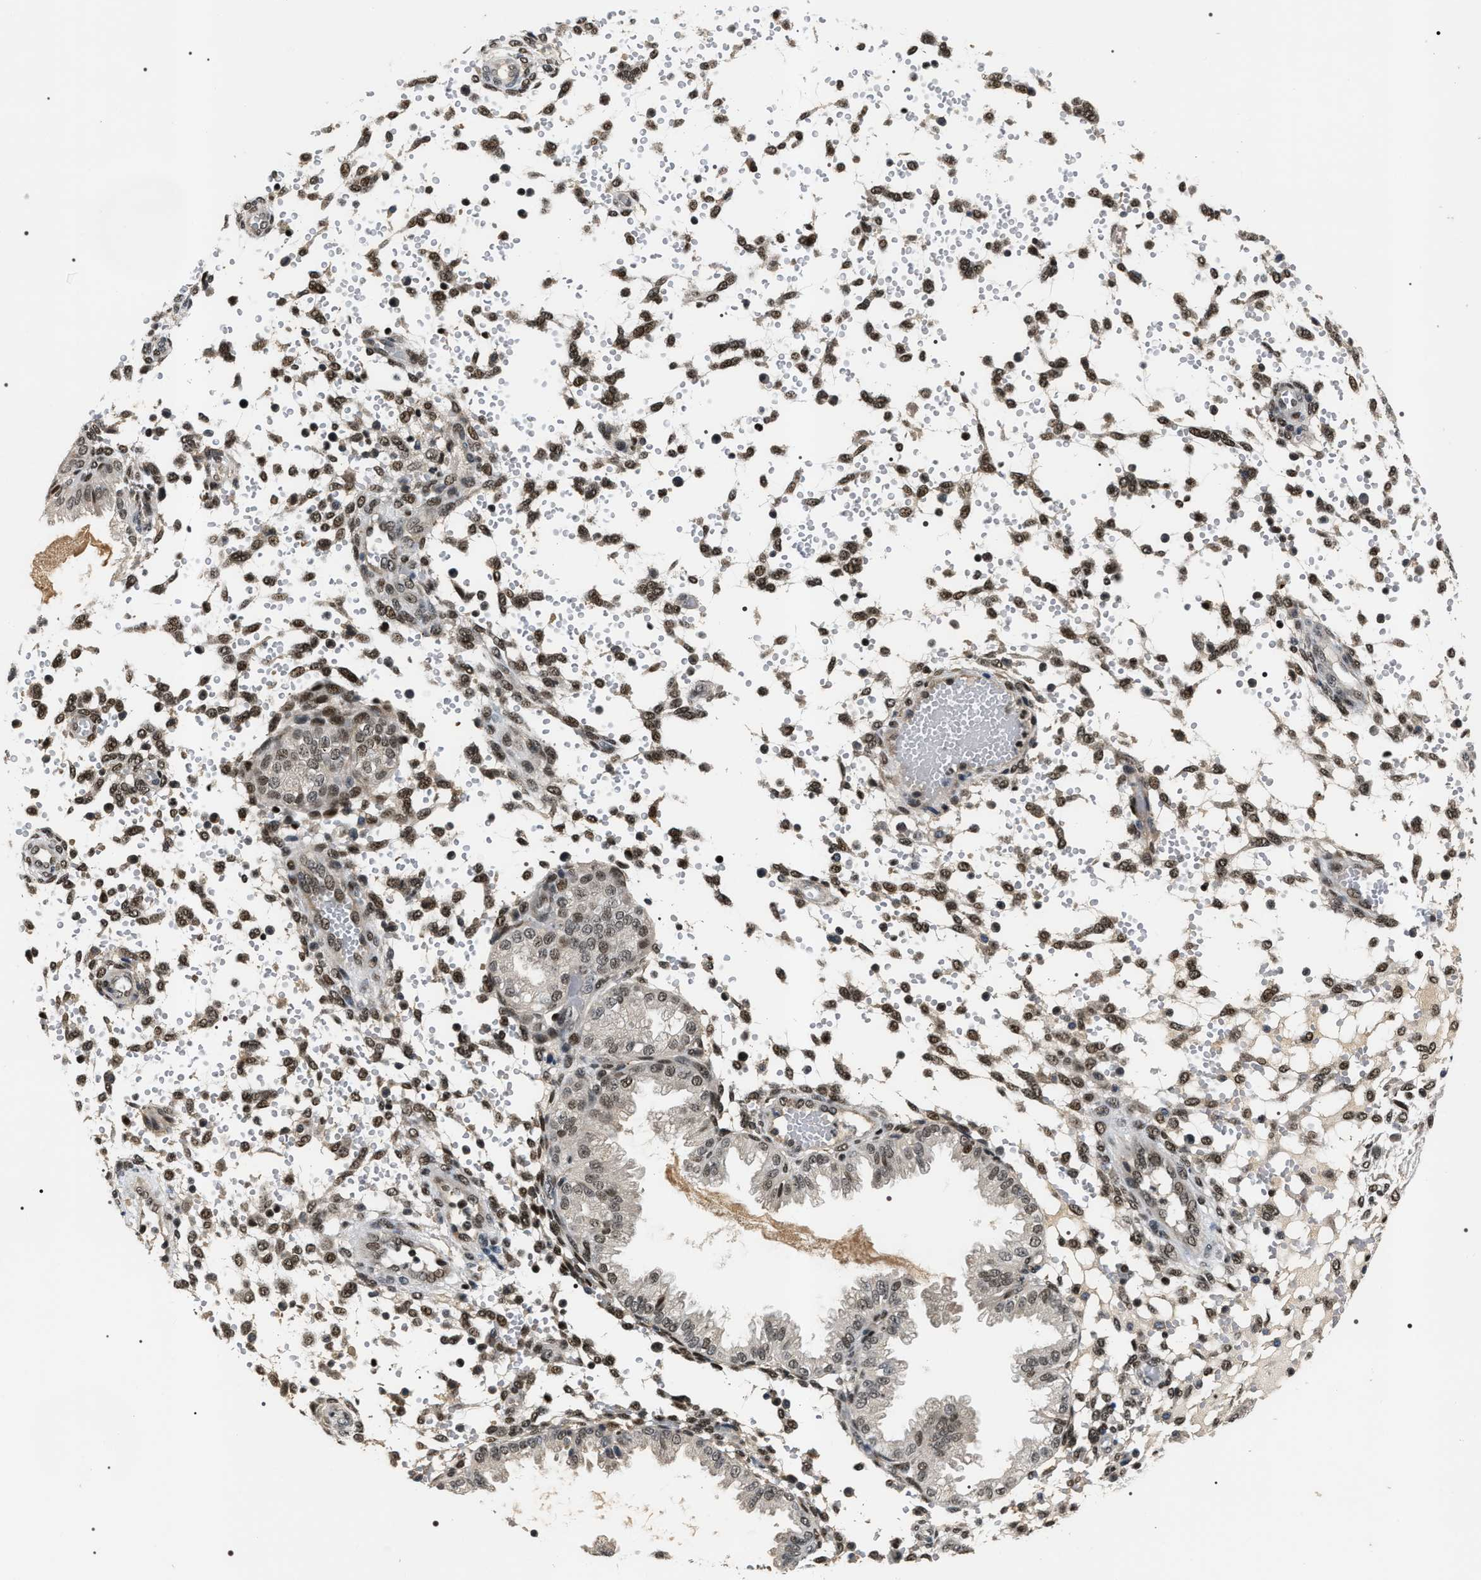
{"staining": {"intensity": "moderate", "quantity": "<25%", "location": "nuclear"}, "tissue": "endometrium", "cell_type": "Cells in endometrial stroma", "image_type": "normal", "snomed": [{"axis": "morphology", "description": "Normal tissue, NOS"}, {"axis": "topography", "description": "Endometrium"}], "caption": "DAB (3,3'-diaminobenzidine) immunohistochemical staining of normal human endometrium demonstrates moderate nuclear protein staining in about <25% of cells in endometrial stroma.", "gene": "C7orf25", "patient": {"sex": "female", "age": 33}}